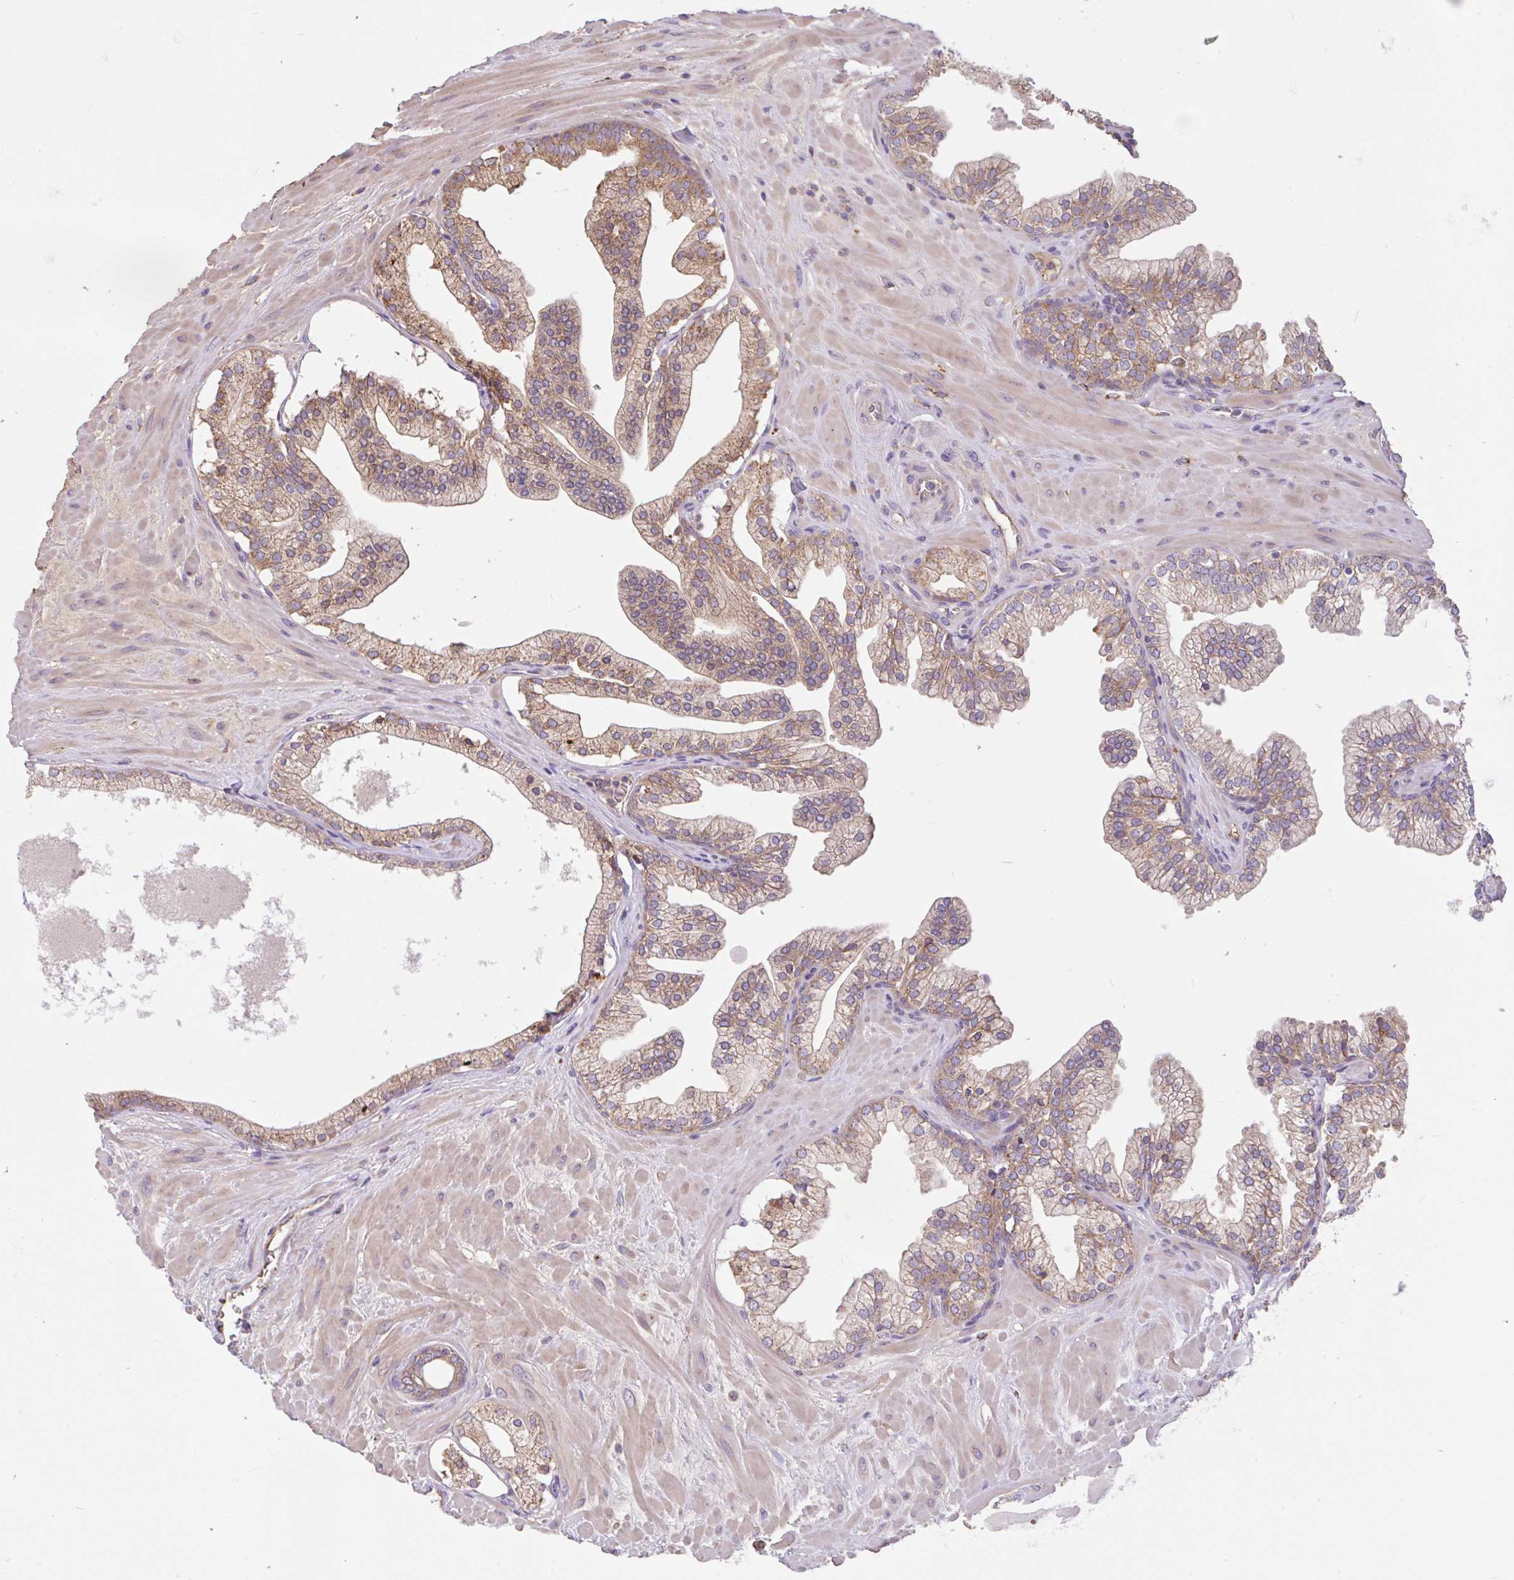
{"staining": {"intensity": "moderate", "quantity": ">75%", "location": "cytoplasmic/membranous"}, "tissue": "prostate", "cell_type": "Glandular cells", "image_type": "normal", "snomed": [{"axis": "morphology", "description": "Normal tissue, NOS"}, {"axis": "topography", "description": "Prostate"}, {"axis": "topography", "description": "Peripheral nerve tissue"}], "caption": "The photomicrograph reveals a brown stain indicating the presence of a protein in the cytoplasmic/membranous of glandular cells in prostate. (brown staining indicates protein expression, while blue staining denotes nuclei).", "gene": "RALBP1", "patient": {"sex": "male", "age": 61}}